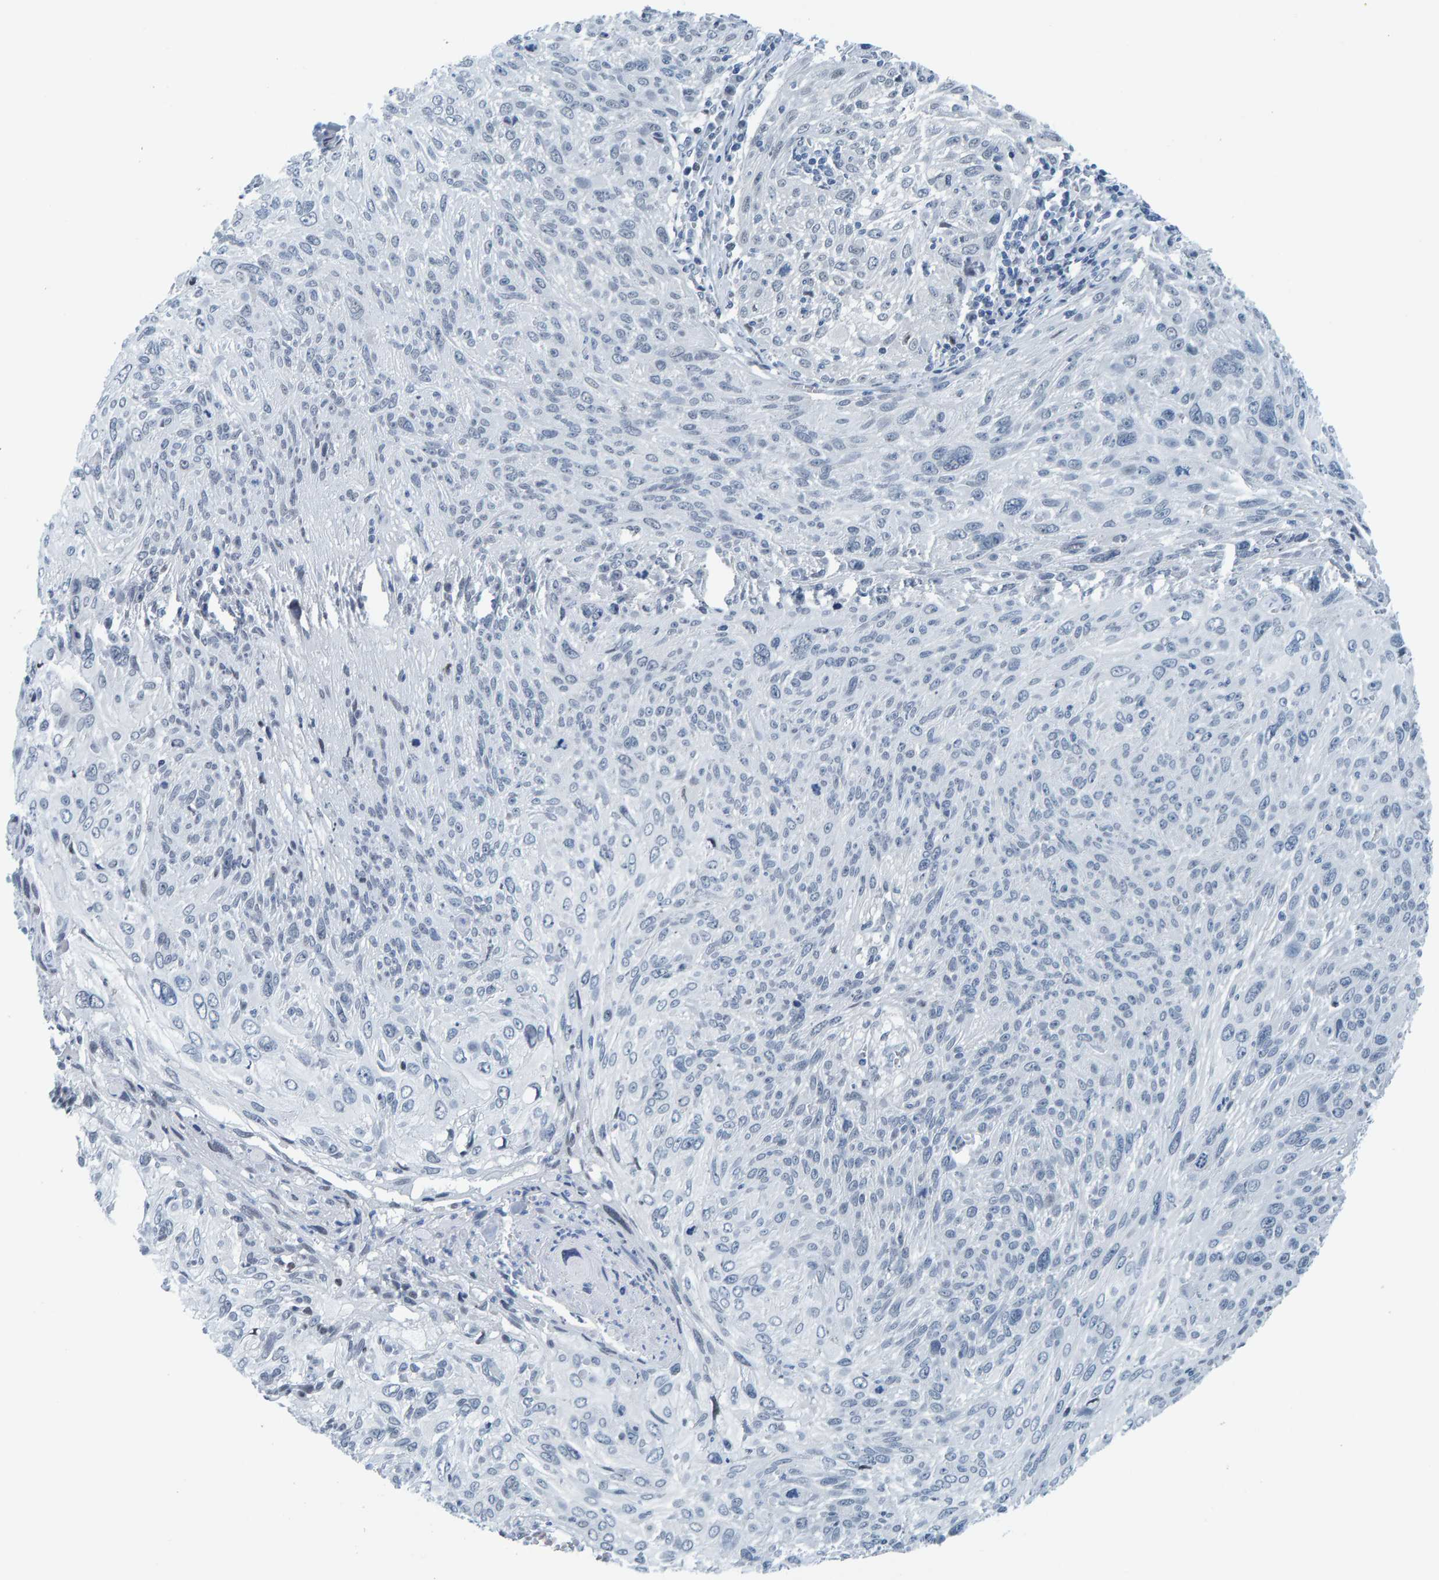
{"staining": {"intensity": "negative", "quantity": "none", "location": "none"}, "tissue": "cervical cancer", "cell_type": "Tumor cells", "image_type": "cancer", "snomed": [{"axis": "morphology", "description": "Squamous cell carcinoma, NOS"}, {"axis": "topography", "description": "Cervix"}], "caption": "Immunohistochemistry image of neoplastic tissue: cervical cancer stained with DAB shows no significant protein staining in tumor cells.", "gene": "CNP", "patient": {"sex": "female", "age": 51}}